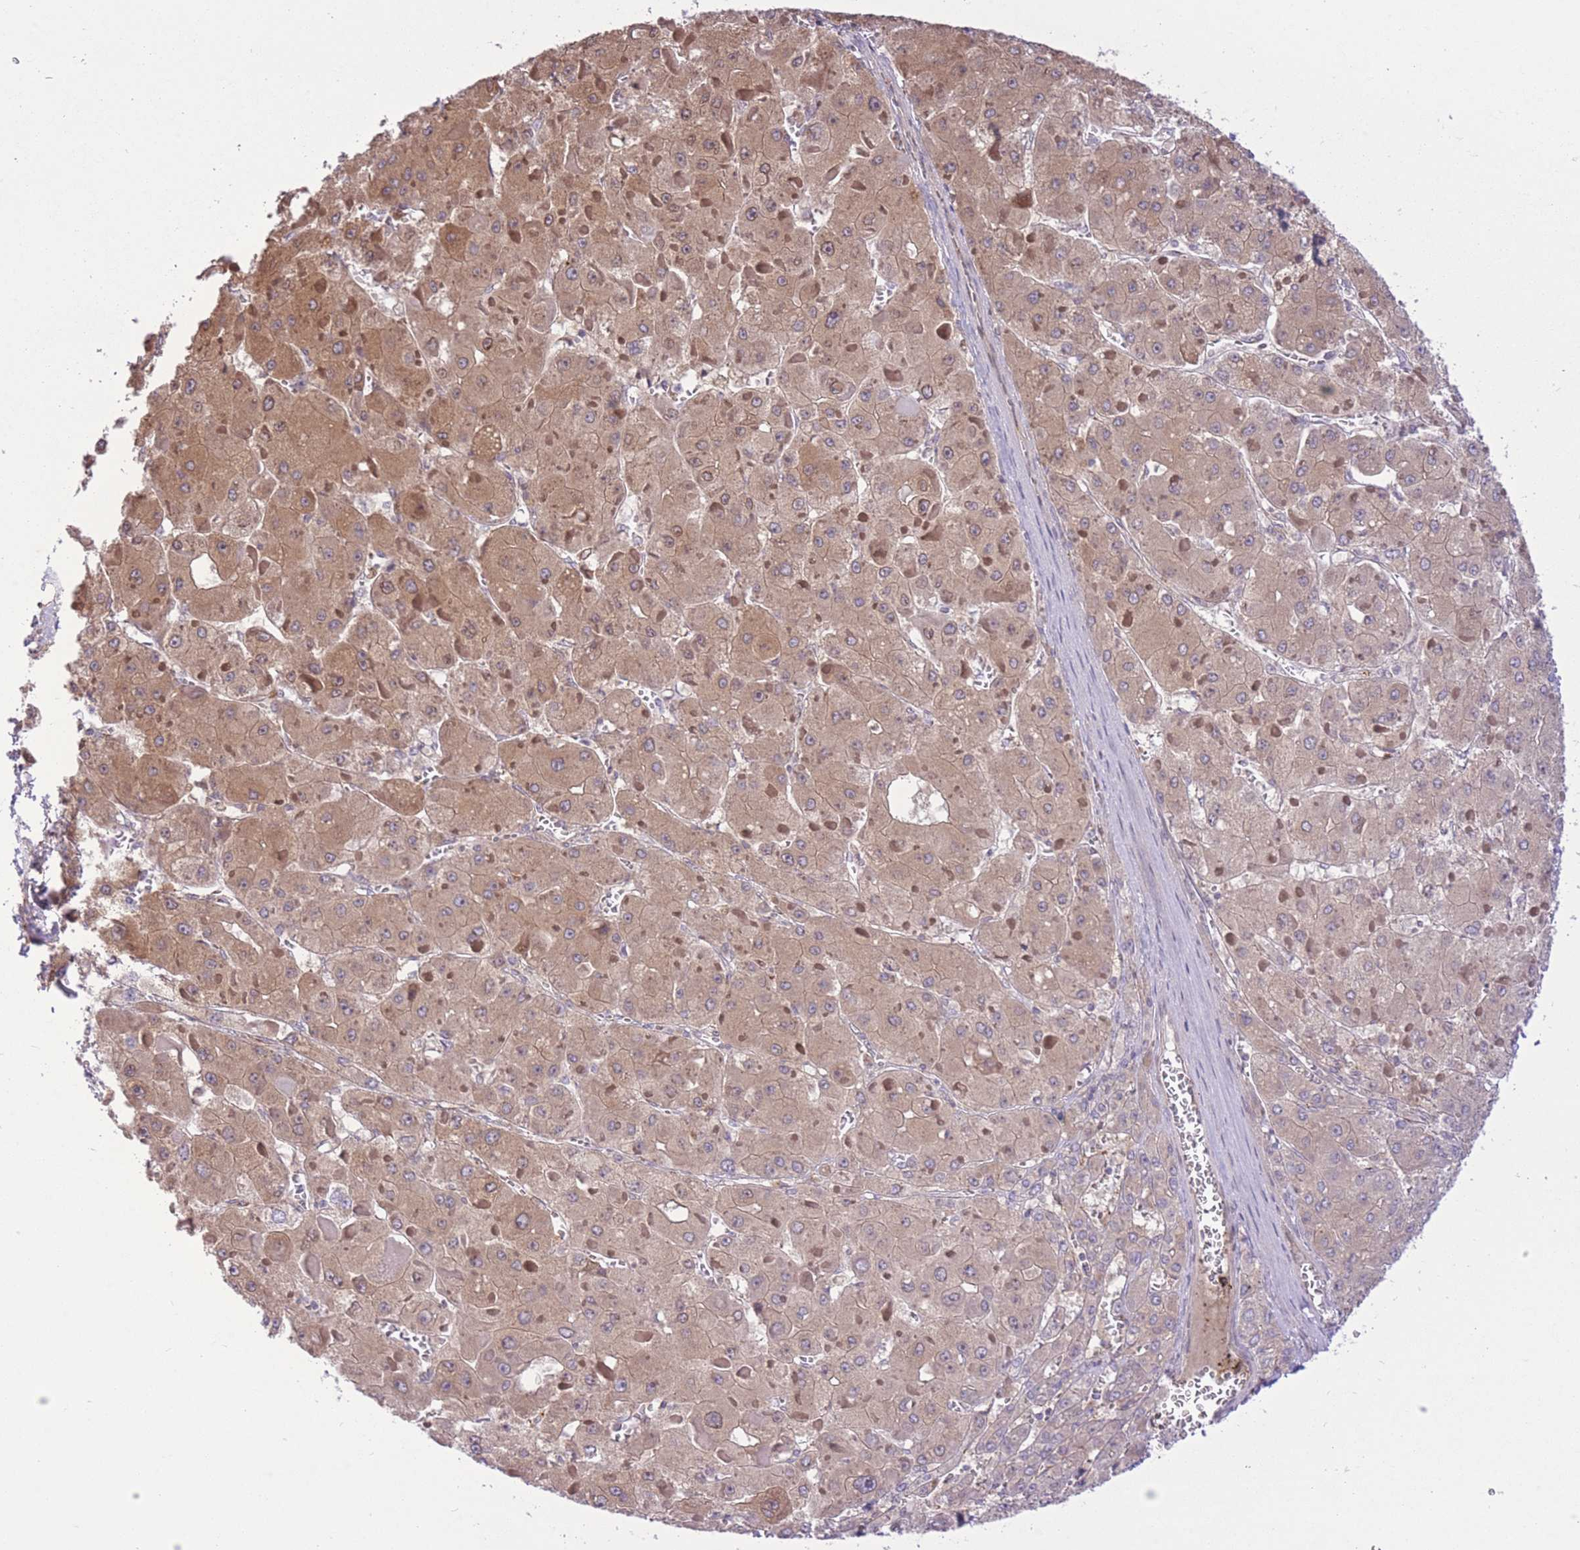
{"staining": {"intensity": "moderate", "quantity": ">75%", "location": "cytoplasmic/membranous"}, "tissue": "liver cancer", "cell_type": "Tumor cells", "image_type": "cancer", "snomed": [{"axis": "morphology", "description": "Carcinoma, Hepatocellular, NOS"}, {"axis": "topography", "description": "Liver"}], "caption": "IHC histopathology image of neoplastic tissue: liver hepatocellular carcinoma stained using IHC shows medium levels of moderate protein expression localized specifically in the cytoplasmic/membranous of tumor cells, appearing as a cytoplasmic/membranous brown color.", "gene": "ZBED5", "patient": {"sex": "female", "age": 73}}